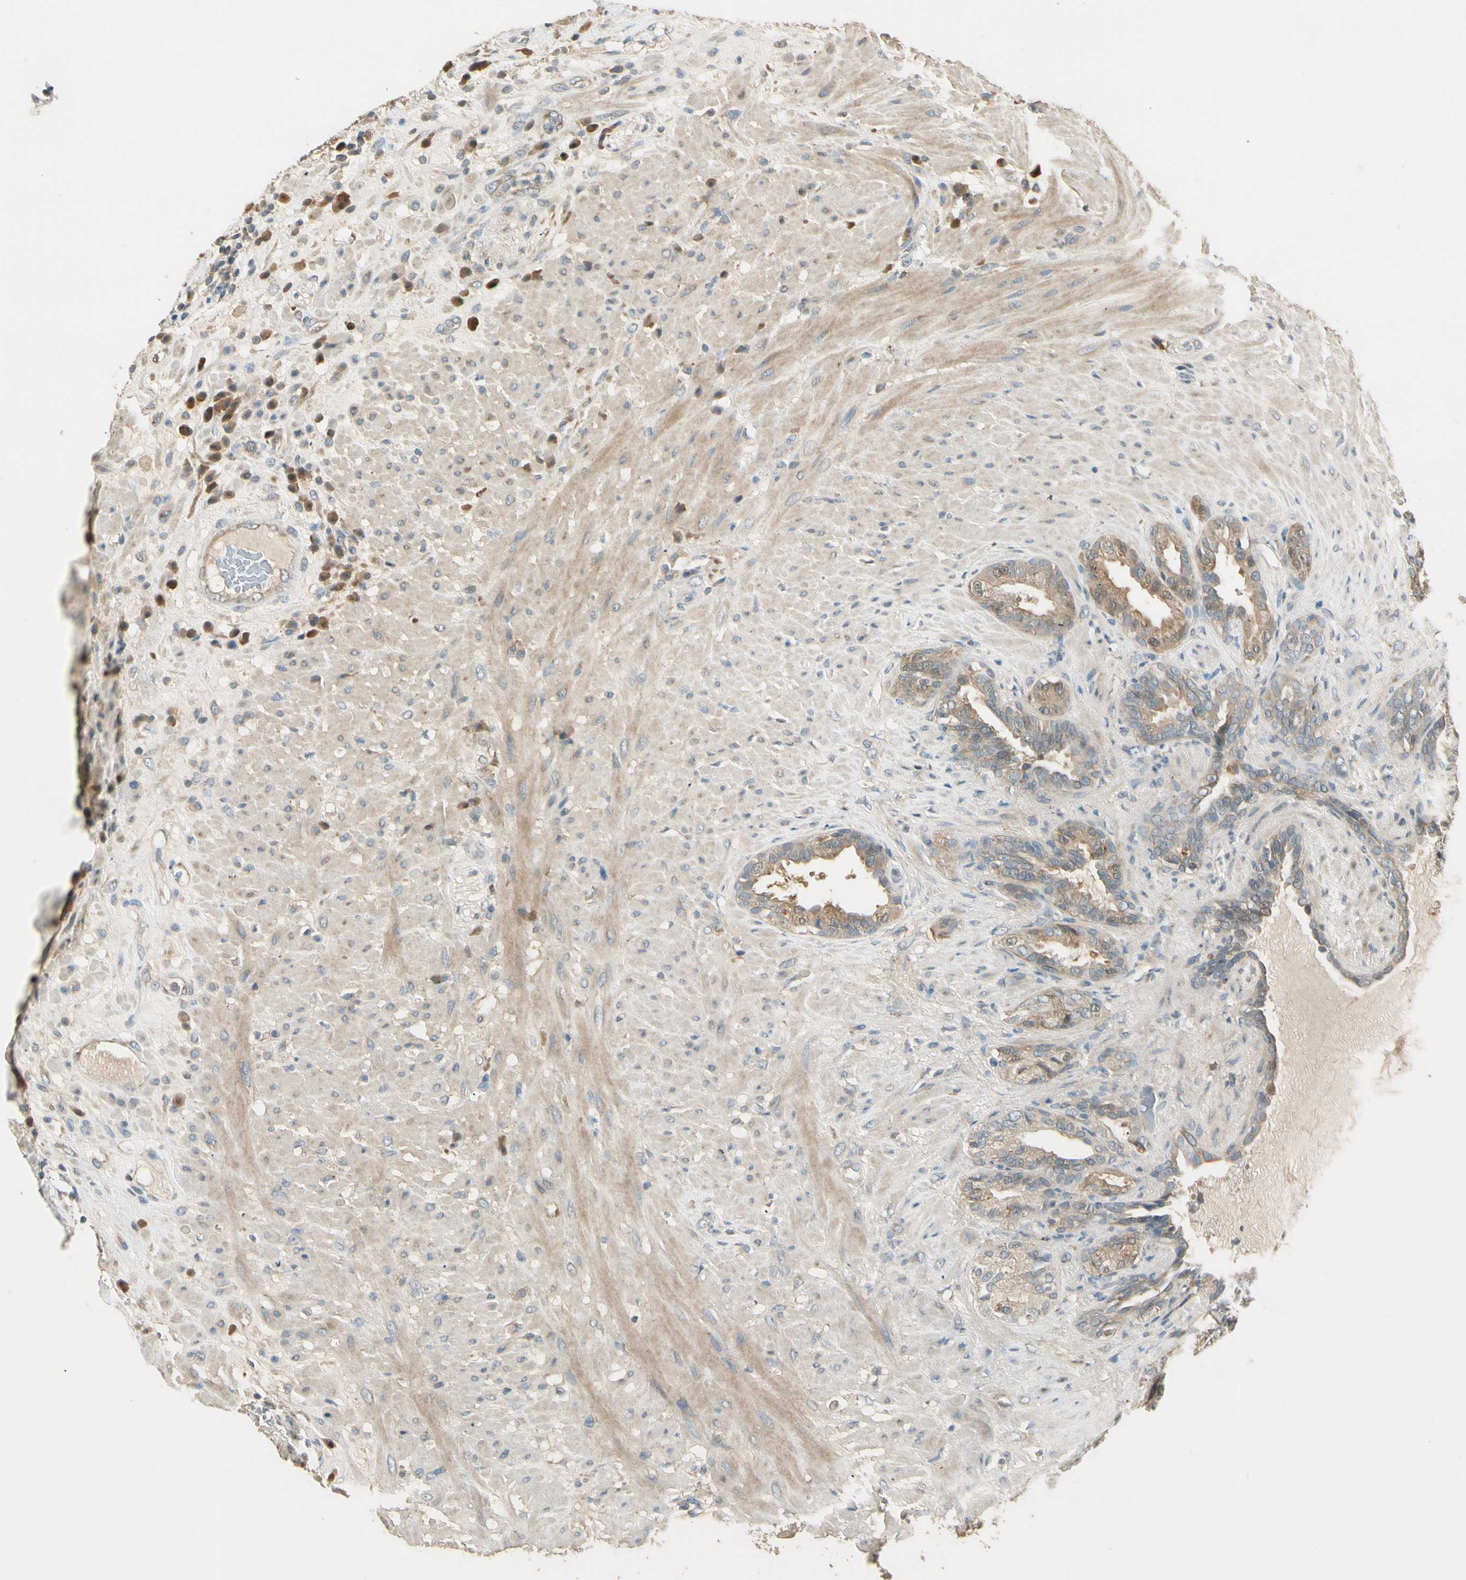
{"staining": {"intensity": "moderate", "quantity": ">75%", "location": "cytoplasmic/membranous"}, "tissue": "seminal vesicle", "cell_type": "Glandular cells", "image_type": "normal", "snomed": [{"axis": "morphology", "description": "Normal tissue, NOS"}, {"axis": "topography", "description": "Seminal veicle"}], "caption": "This micrograph demonstrates immunohistochemistry (IHC) staining of unremarkable seminal vesicle, with medium moderate cytoplasmic/membranous expression in approximately >75% of glandular cells.", "gene": "PLXNA1", "patient": {"sex": "male", "age": 61}}